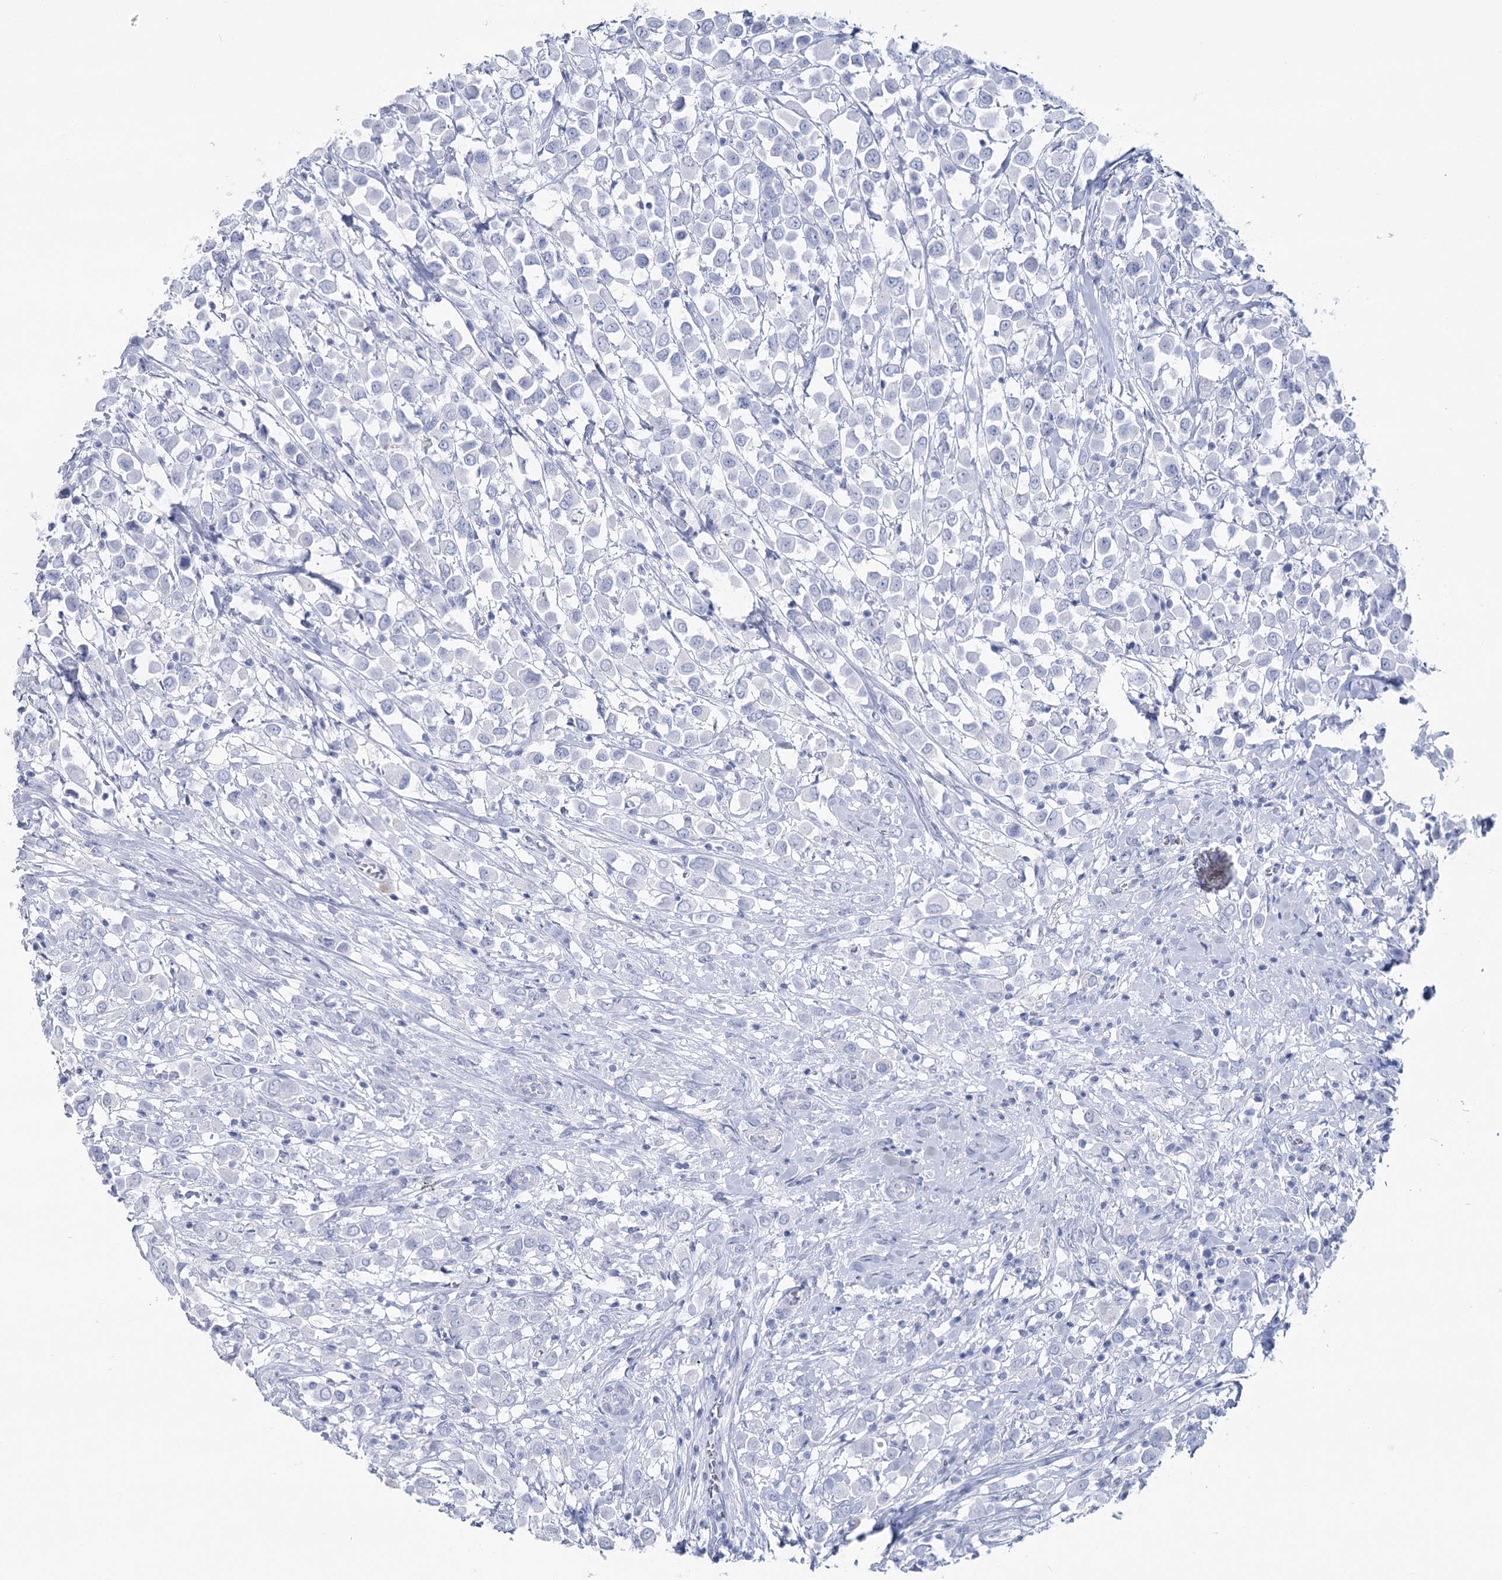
{"staining": {"intensity": "negative", "quantity": "none", "location": "none"}, "tissue": "breast cancer", "cell_type": "Tumor cells", "image_type": "cancer", "snomed": [{"axis": "morphology", "description": "Duct carcinoma"}, {"axis": "topography", "description": "Breast"}], "caption": "This histopathology image is of breast invasive ductal carcinoma stained with immunohistochemistry (IHC) to label a protein in brown with the nuclei are counter-stained blue. There is no staining in tumor cells. (DAB (3,3'-diaminobenzidine) immunohistochemistry (IHC) with hematoxylin counter stain).", "gene": "CCDC88A", "patient": {"sex": "female", "age": 61}}